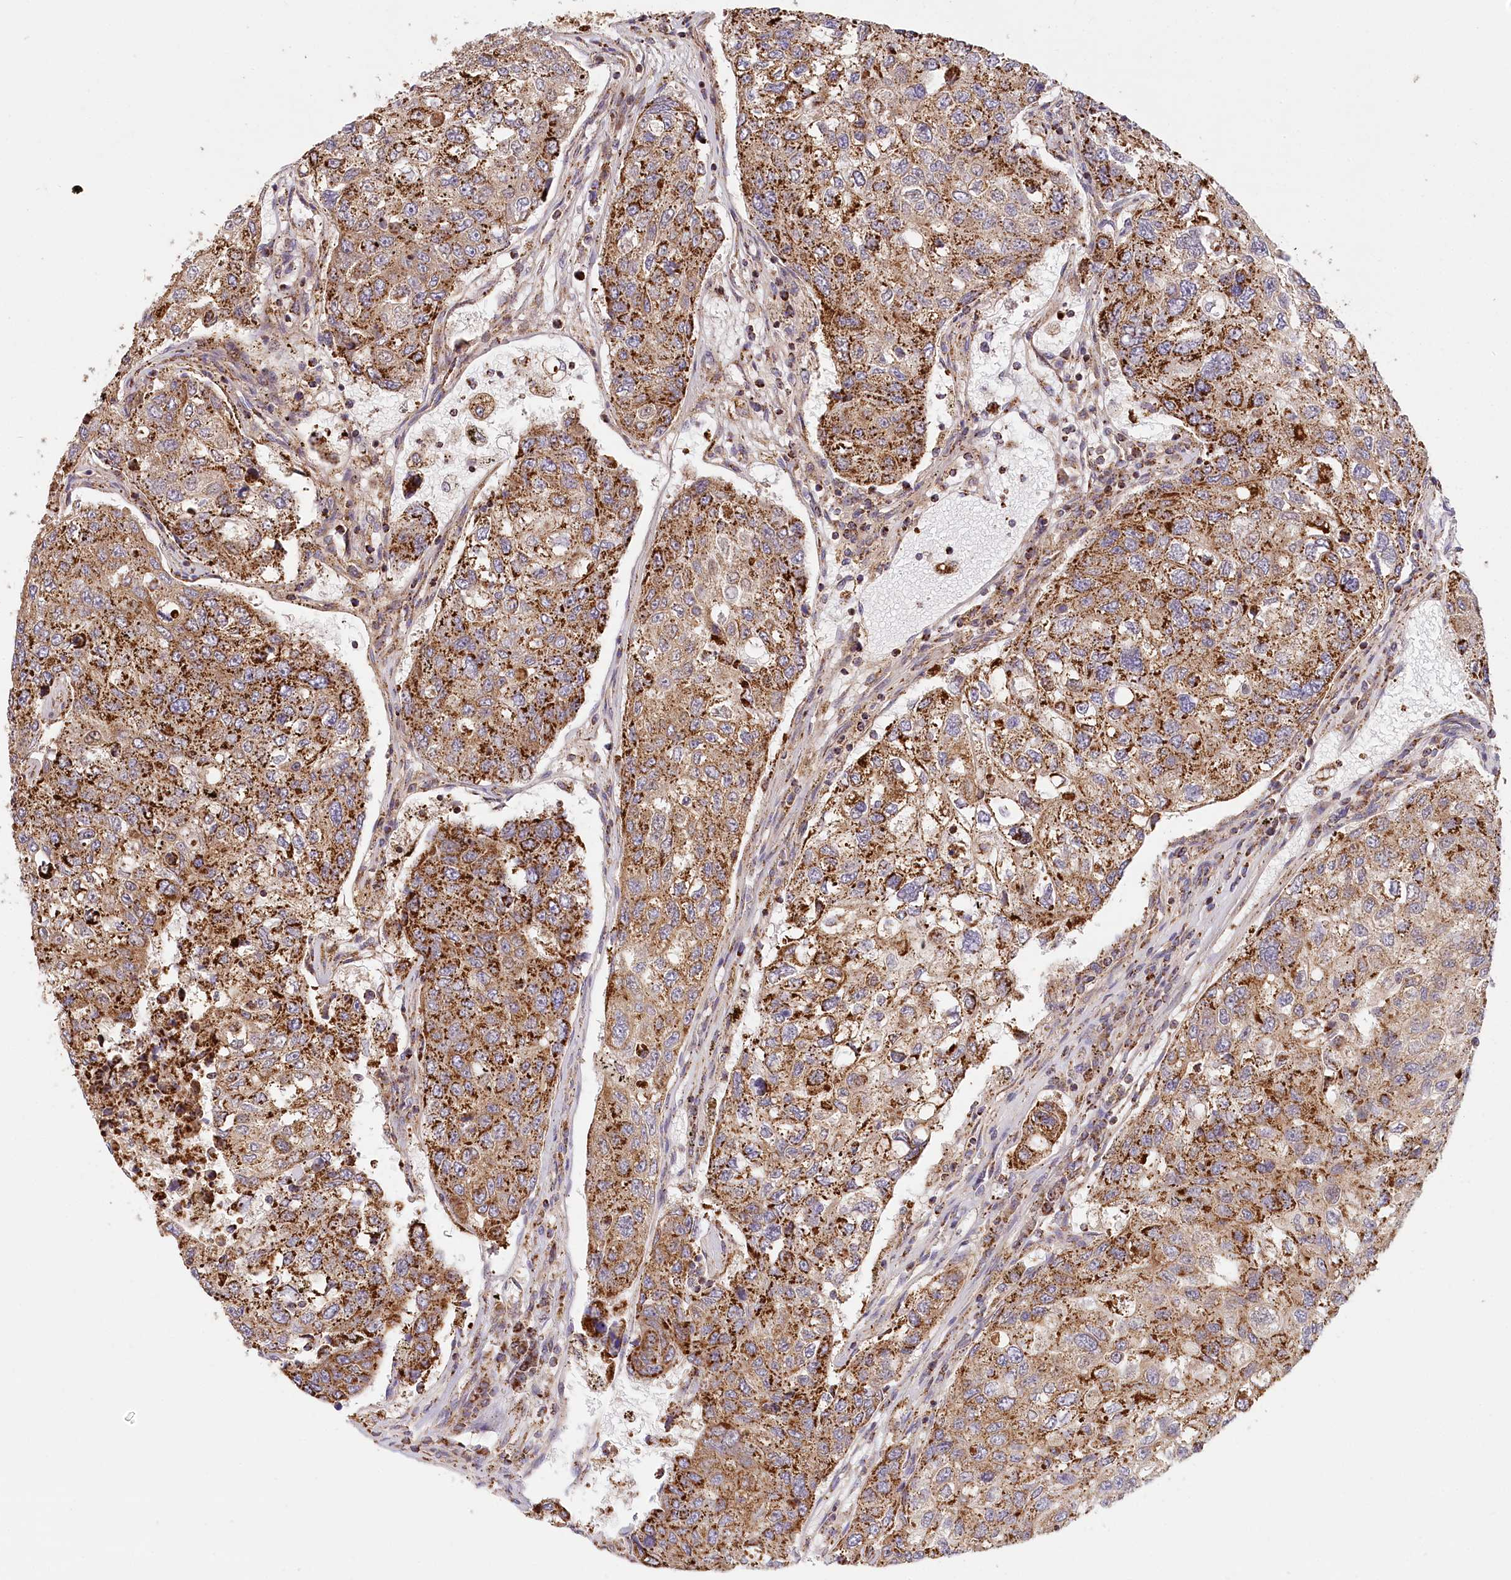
{"staining": {"intensity": "strong", "quantity": ">75%", "location": "cytoplasmic/membranous"}, "tissue": "urothelial cancer", "cell_type": "Tumor cells", "image_type": "cancer", "snomed": [{"axis": "morphology", "description": "Urothelial carcinoma, High grade"}, {"axis": "topography", "description": "Lymph node"}, {"axis": "topography", "description": "Urinary bladder"}], "caption": "DAB (3,3'-diaminobenzidine) immunohistochemical staining of human urothelial carcinoma (high-grade) shows strong cytoplasmic/membranous protein positivity in approximately >75% of tumor cells.", "gene": "UMPS", "patient": {"sex": "male", "age": 51}}